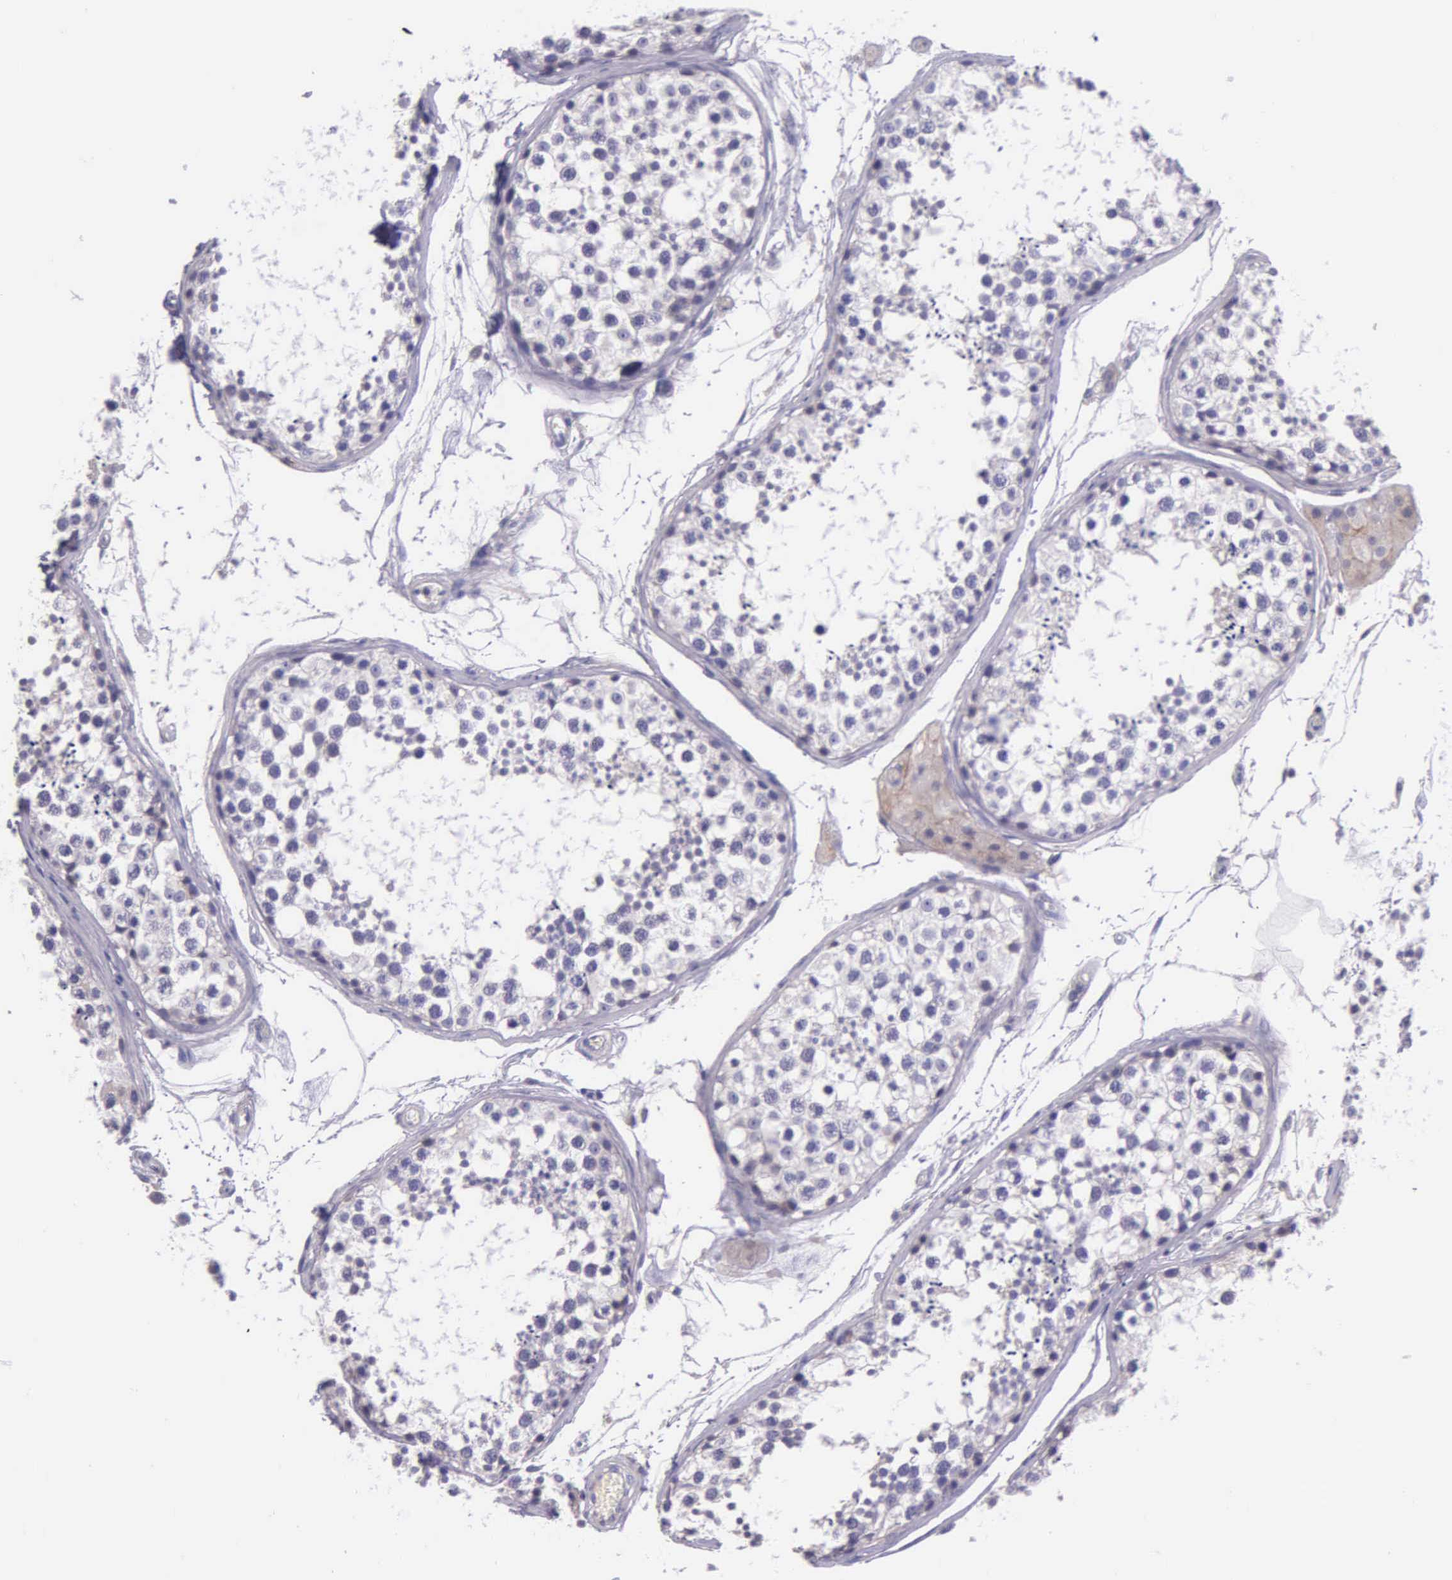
{"staining": {"intensity": "negative", "quantity": "none", "location": "none"}, "tissue": "testis", "cell_type": "Cells in seminiferous ducts", "image_type": "normal", "snomed": [{"axis": "morphology", "description": "Normal tissue, NOS"}, {"axis": "topography", "description": "Testis"}], "caption": "The image demonstrates no significant staining in cells in seminiferous ducts of testis. (DAB immunohistochemistry (IHC) visualized using brightfield microscopy, high magnification).", "gene": "THSD7A", "patient": {"sex": "male", "age": 57}}